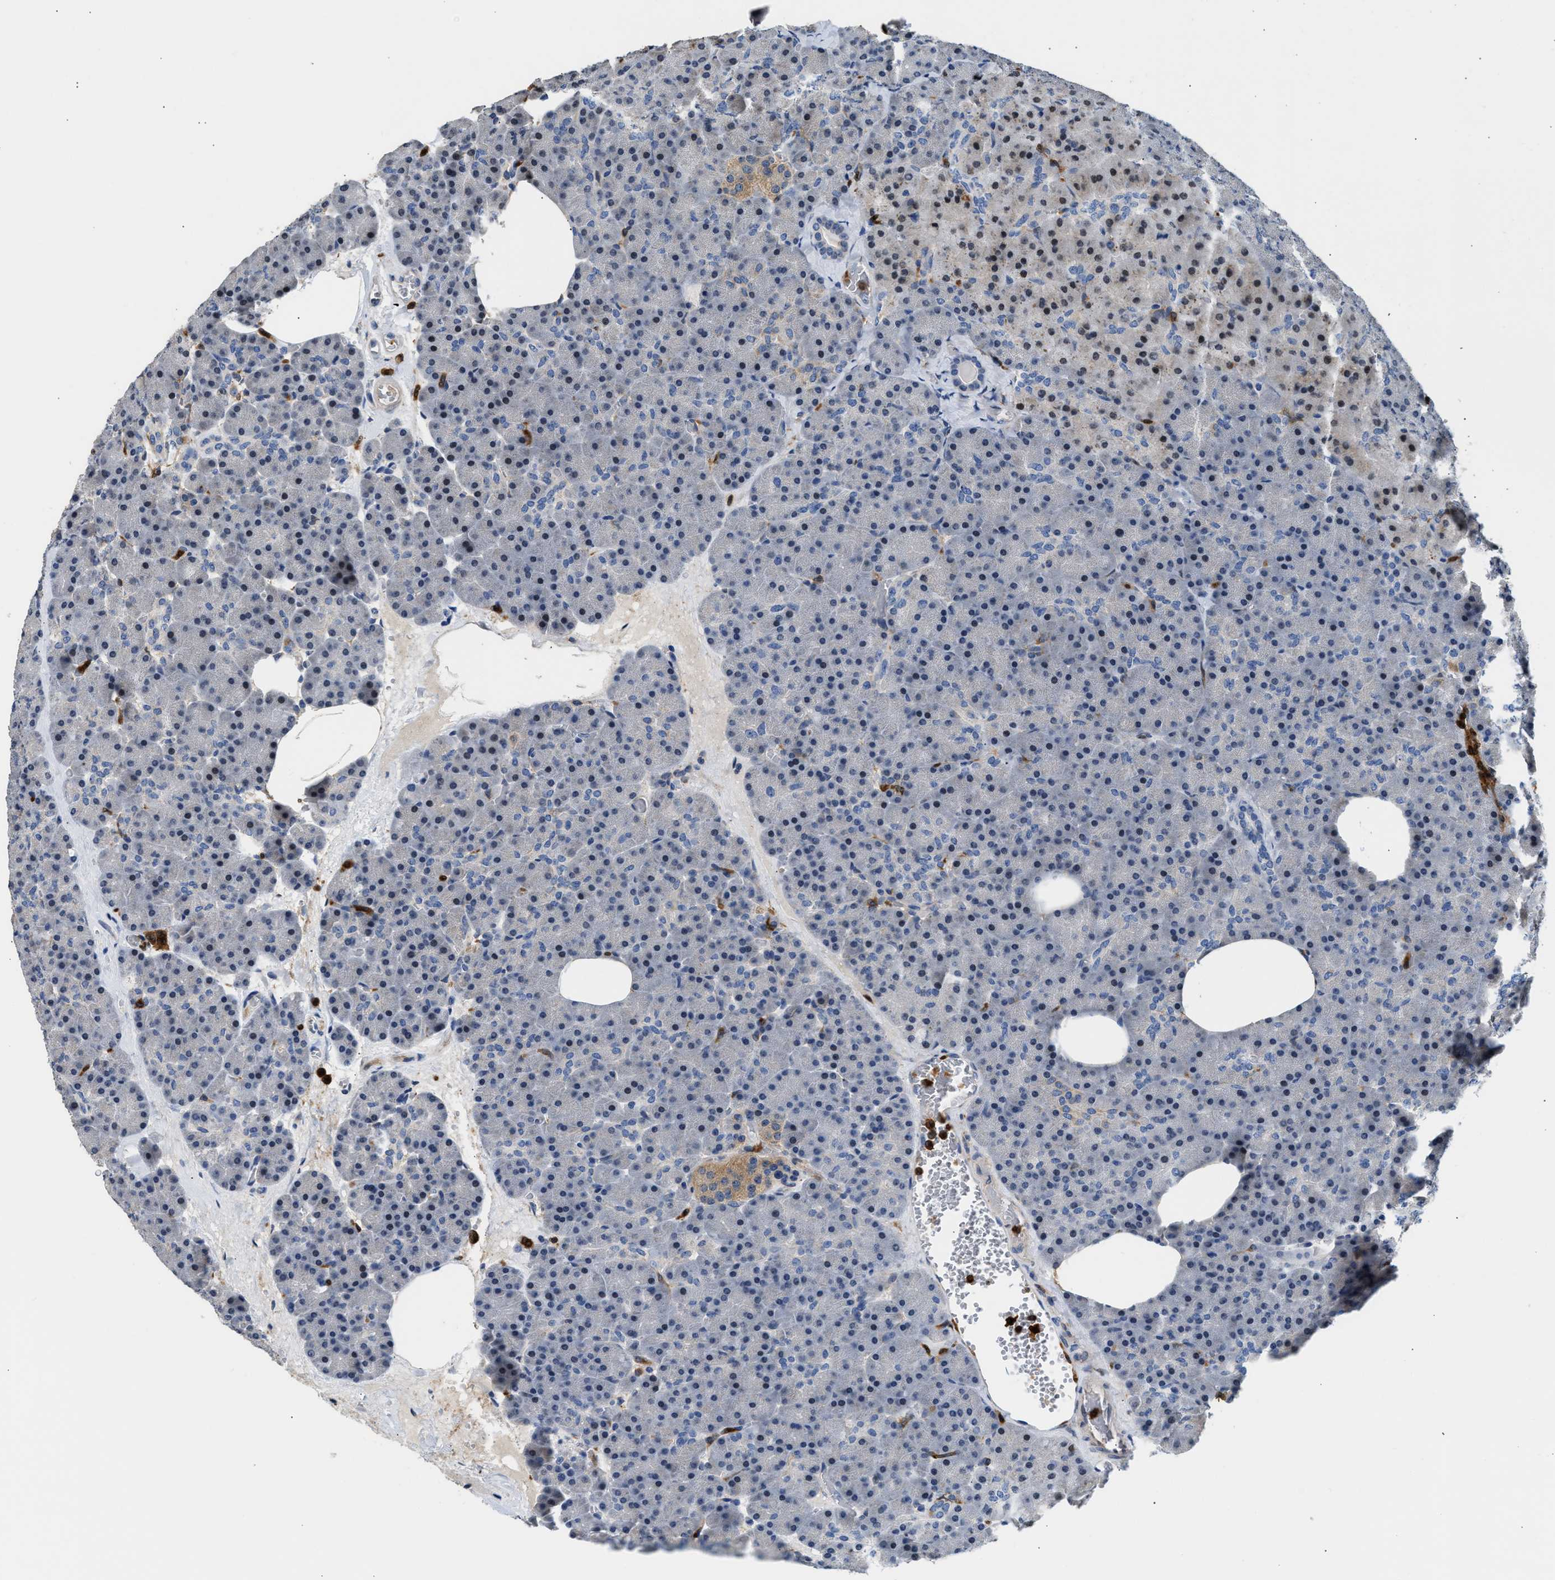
{"staining": {"intensity": "moderate", "quantity": "<25%", "location": "nuclear"}, "tissue": "pancreas", "cell_type": "Exocrine glandular cells", "image_type": "normal", "snomed": [{"axis": "morphology", "description": "Normal tissue, NOS"}, {"axis": "morphology", "description": "Carcinoid, malignant, NOS"}, {"axis": "topography", "description": "Pancreas"}], "caption": "The micrograph exhibits immunohistochemical staining of unremarkable pancreas. There is moderate nuclear staining is identified in about <25% of exocrine glandular cells.", "gene": "RAB31", "patient": {"sex": "female", "age": 35}}